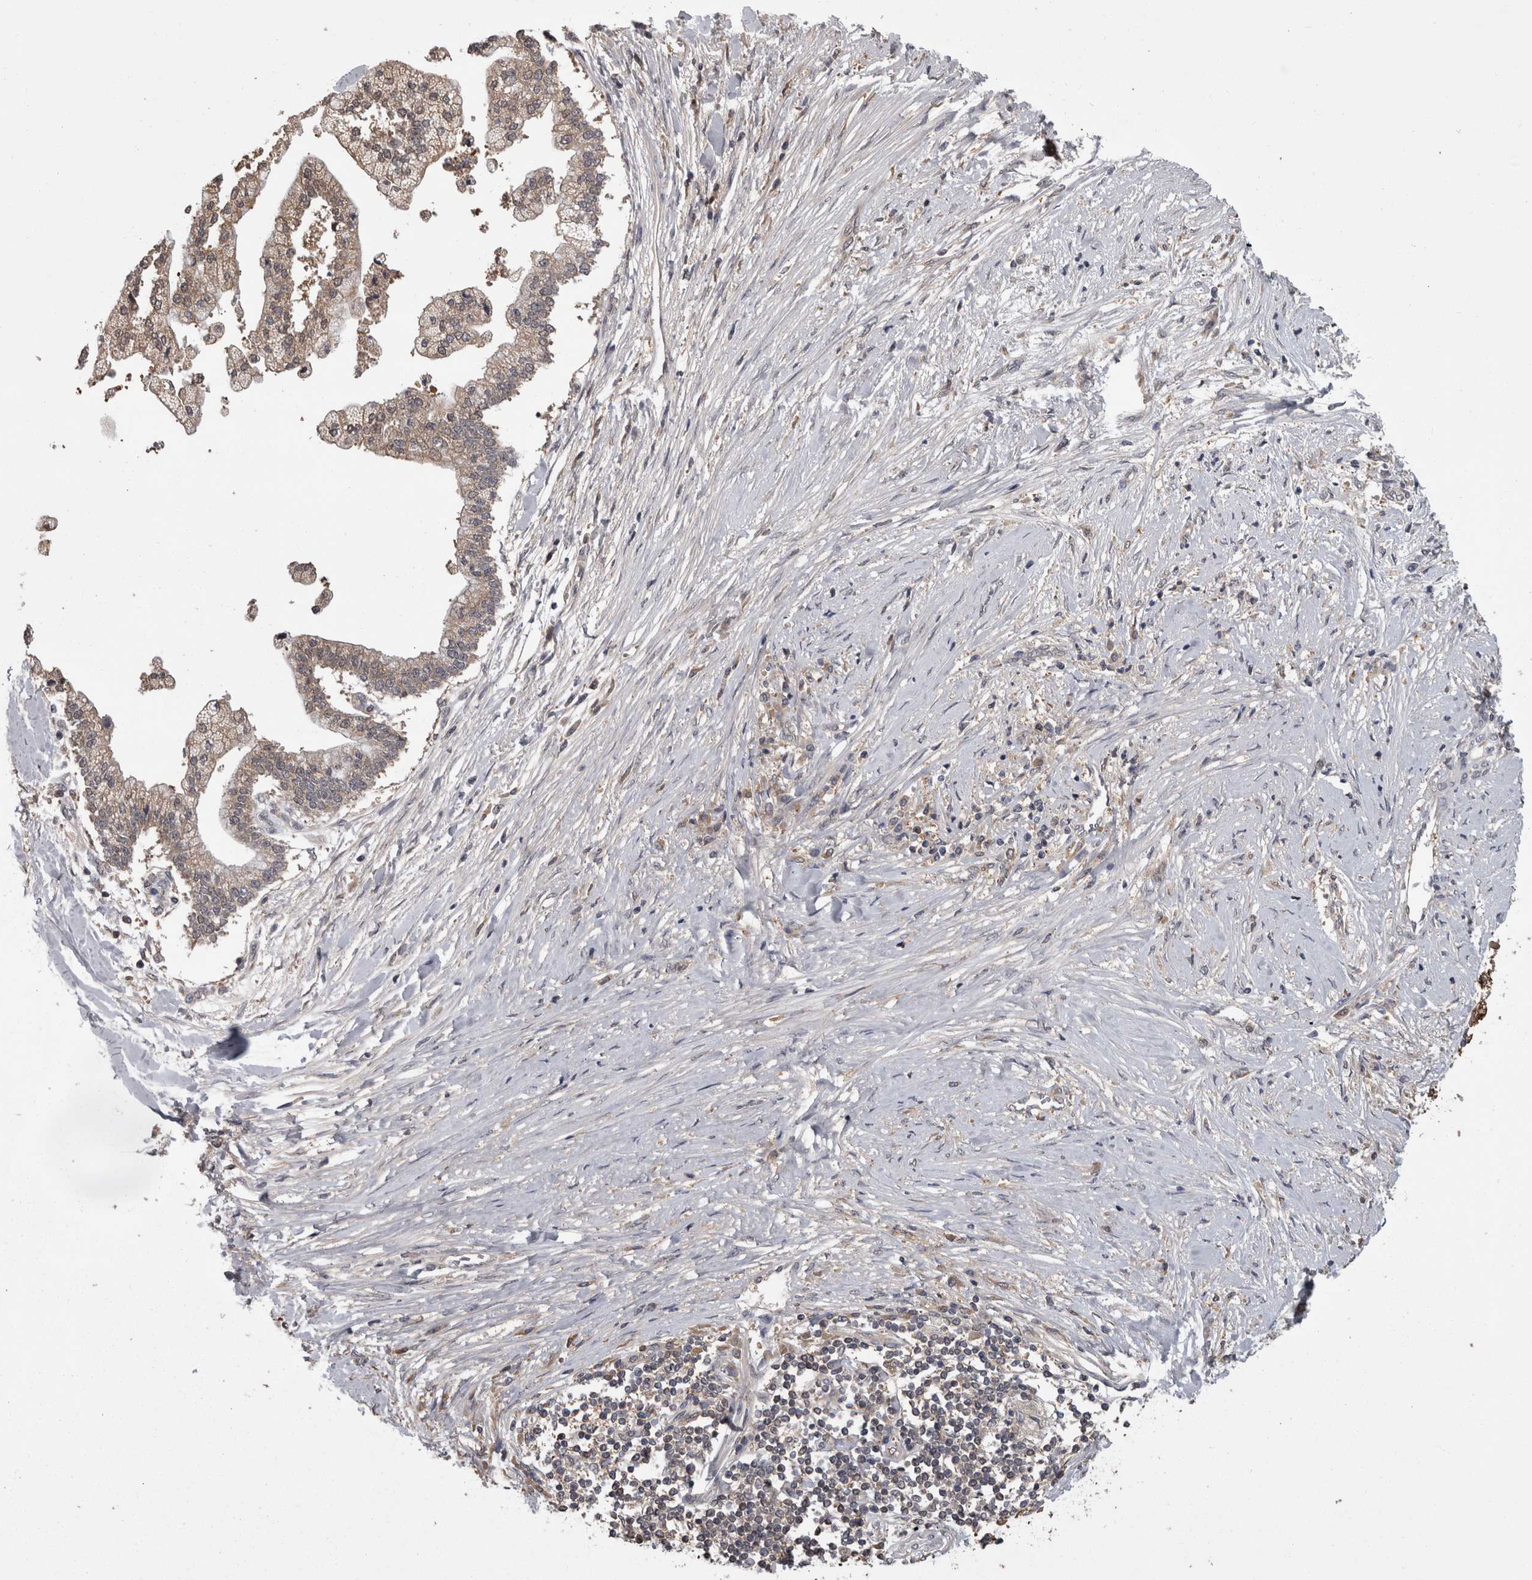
{"staining": {"intensity": "weak", "quantity": ">75%", "location": "cytoplasmic/membranous"}, "tissue": "liver cancer", "cell_type": "Tumor cells", "image_type": "cancer", "snomed": [{"axis": "morphology", "description": "Cholangiocarcinoma"}, {"axis": "topography", "description": "Liver"}], "caption": "There is low levels of weak cytoplasmic/membranous positivity in tumor cells of cholangiocarcinoma (liver), as demonstrated by immunohistochemical staining (brown color).", "gene": "APRT", "patient": {"sex": "male", "age": 50}}